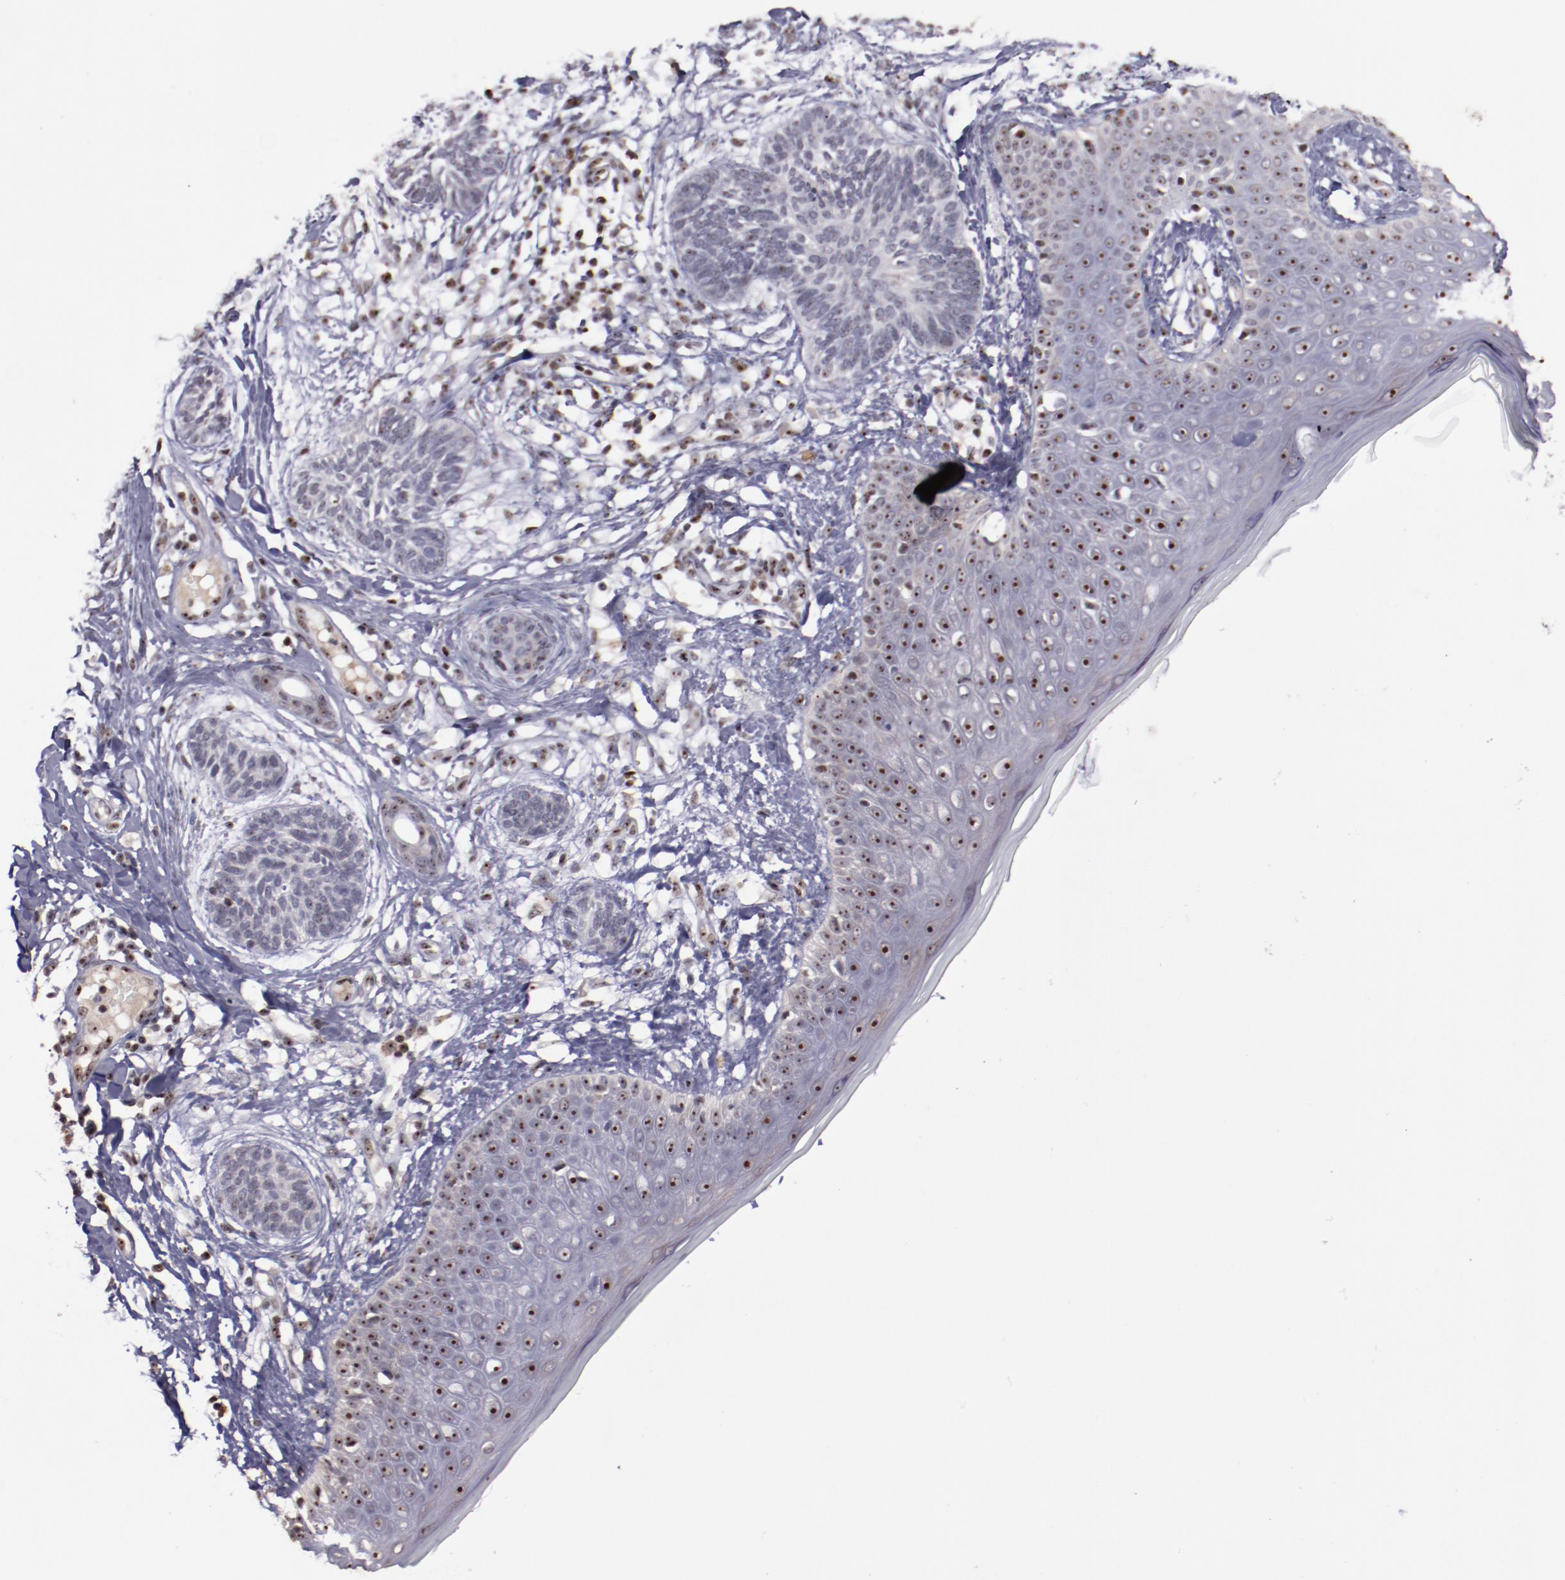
{"staining": {"intensity": "weak", "quantity": "<25%", "location": "nuclear"}, "tissue": "skin cancer", "cell_type": "Tumor cells", "image_type": "cancer", "snomed": [{"axis": "morphology", "description": "Normal tissue, NOS"}, {"axis": "morphology", "description": "Basal cell carcinoma"}, {"axis": "topography", "description": "Skin"}], "caption": "Immunohistochemistry (IHC) photomicrograph of neoplastic tissue: skin cancer stained with DAB (3,3'-diaminobenzidine) shows no significant protein expression in tumor cells.", "gene": "DDX24", "patient": {"sex": "male", "age": 63}}